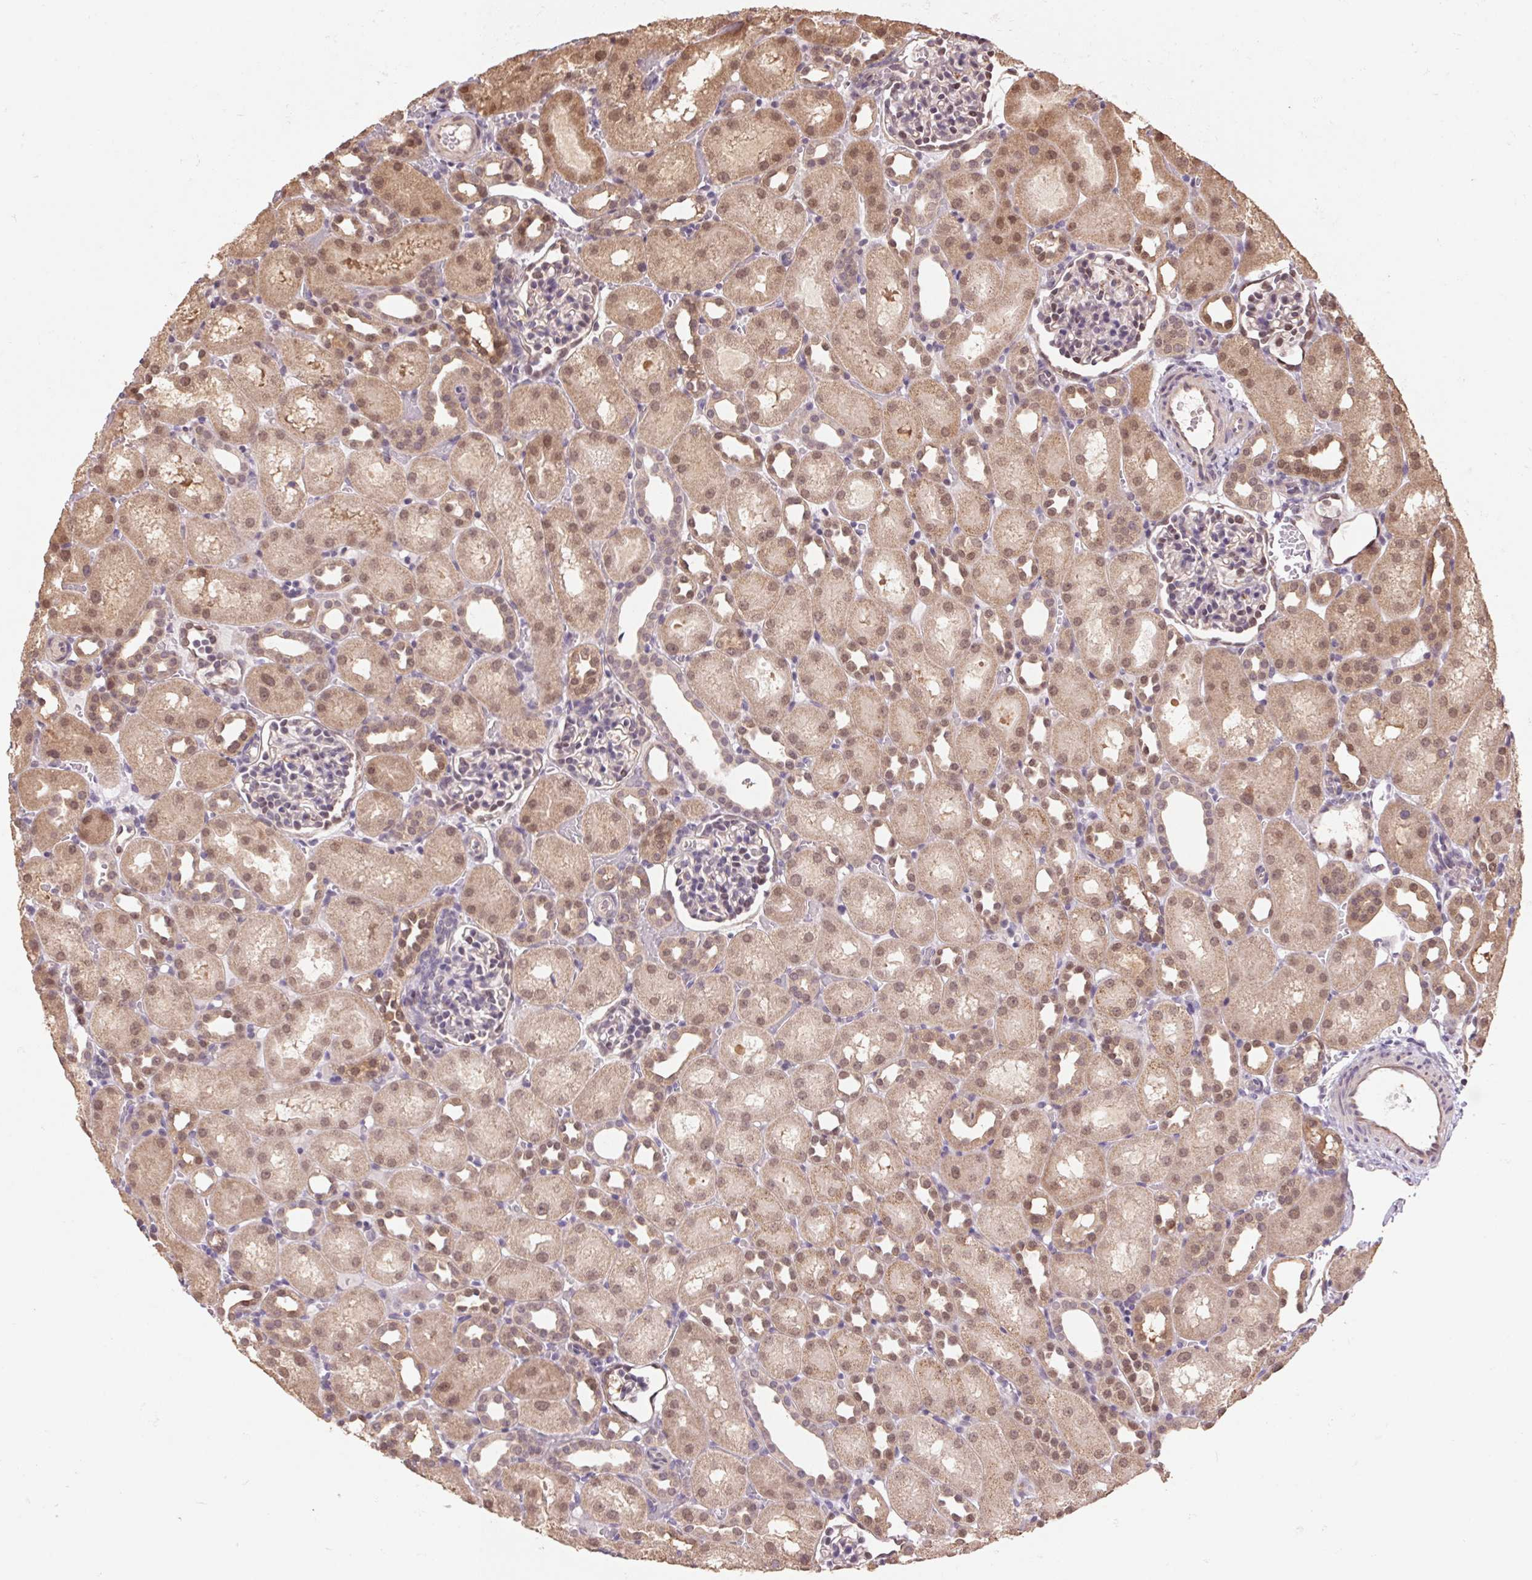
{"staining": {"intensity": "weak", "quantity": "<25%", "location": "nuclear"}, "tissue": "kidney", "cell_type": "Cells in glomeruli", "image_type": "normal", "snomed": [{"axis": "morphology", "description": "Normal tissue, NOS"}, {"axis": "topography", "description": "Kidney"}], "caption": "Cells in glomeruli are negative for brown protein staining in normal kidney. Brightfield microscopy of immunohistochemistry (IHC) stained with DAB (3,3'-diaminobenzidine) (brown) and hematoxylin (blue), captured at high magnification.", "gene": "CUTA", "patient": {"sex": "male", "age": 1}}